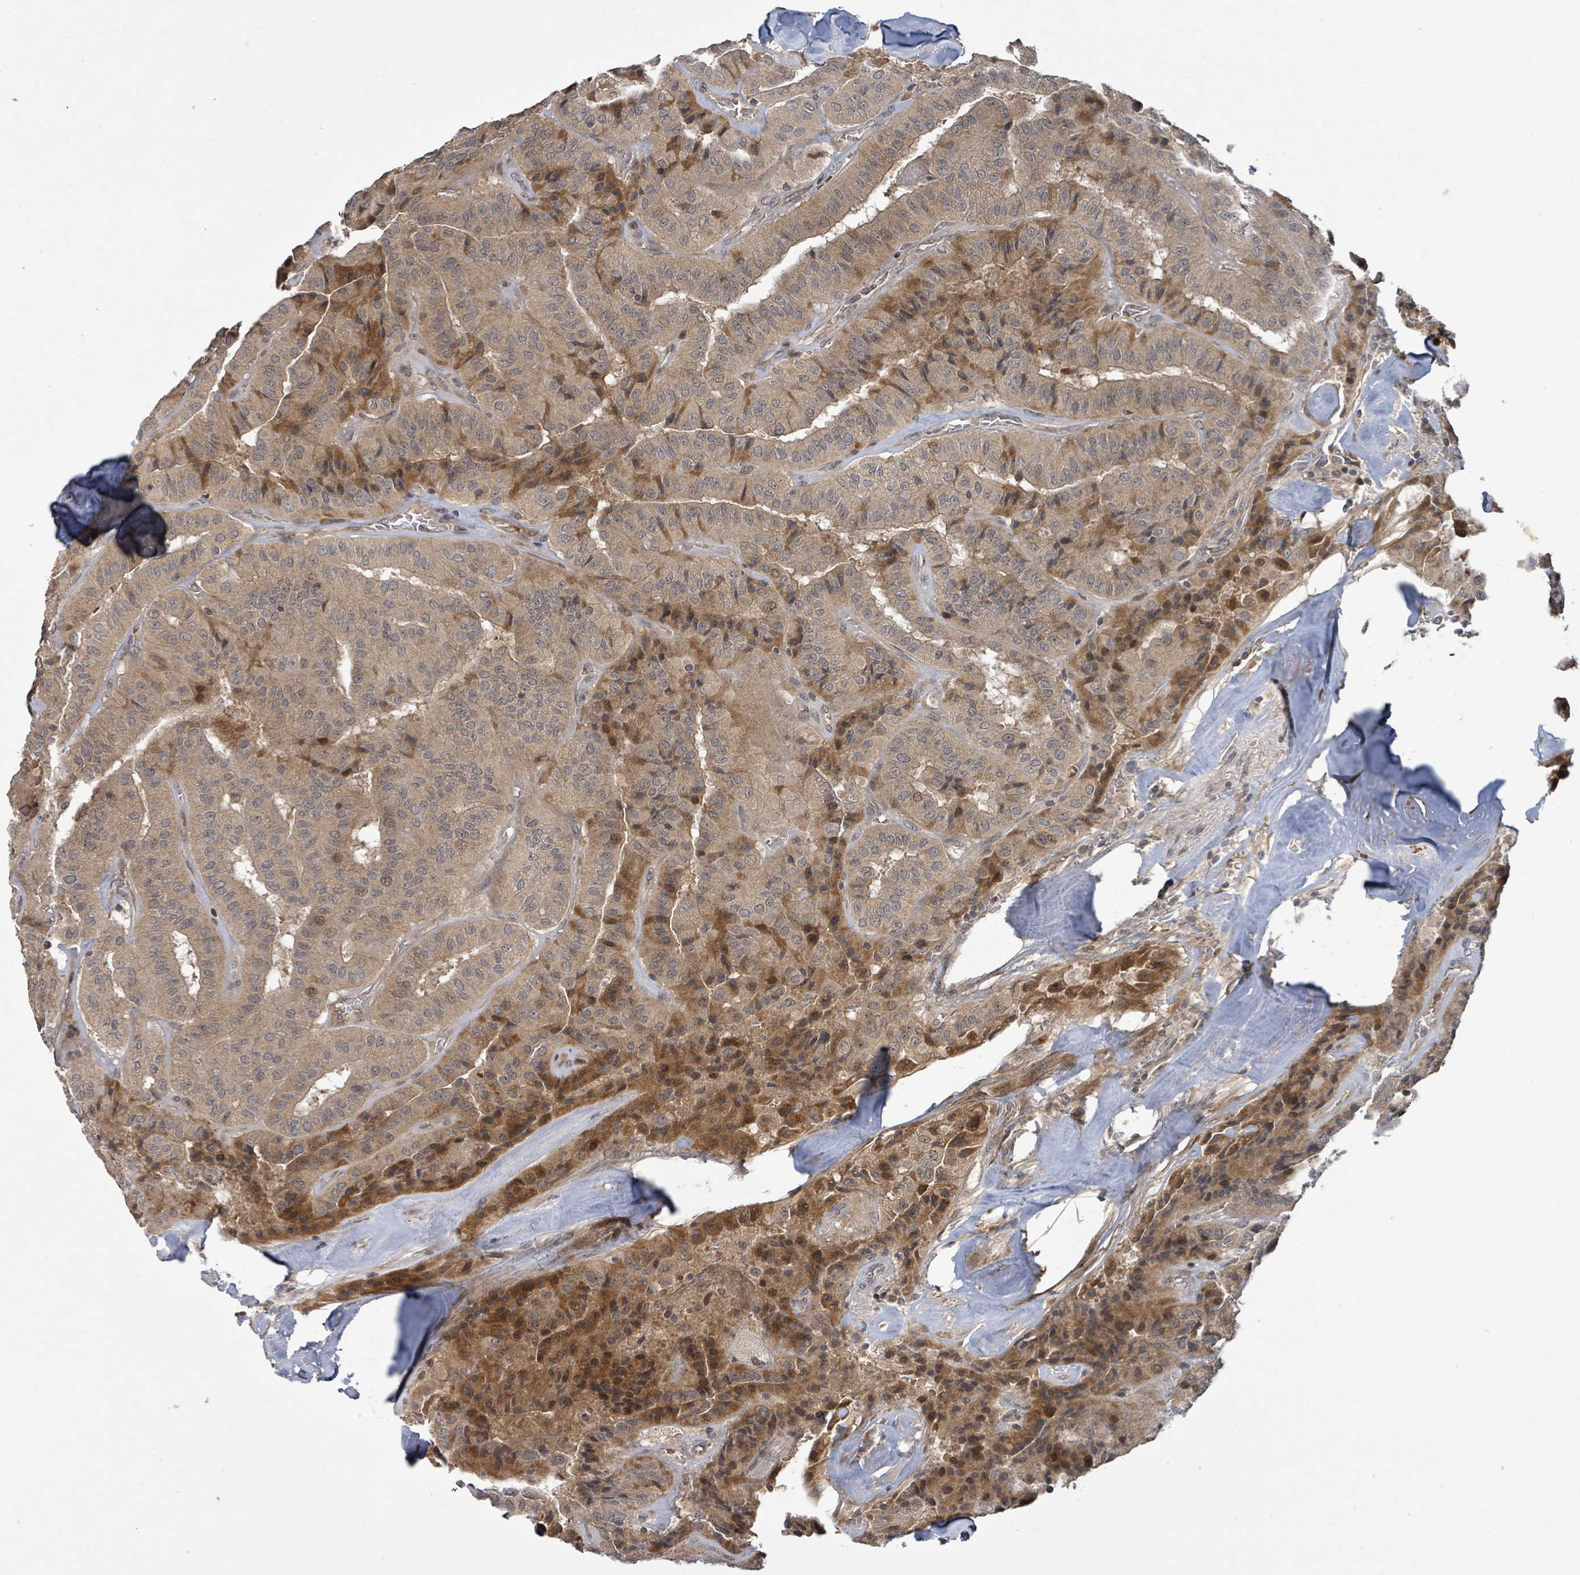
{"staining": {"intensity": "moderate", "quantity": "25%-75%", "location": "cytoplasmic/membranous,nuclear"}, "tissue": "thyroid cancer", "cell_type": "Tumor cells", "image_type": "cancer", "snomed": [{"axis": "morphology", "description": "Normal tissue, NOS"}, {"axis": "morphology", "description": "Papillary adenocarcinoma, NOS"}, {"axis": "topography", "description": "Thyroid gland"}], "caption": "High-magnification brightfield microscopy of papillary adenocarcinoma (thyroid) stained with DAB (brown) and counterstained with hematoxylin (blue). tumor cells exhibit moderate cytoplasmic/membranous and nuclear expression is identified in approximately25%-75% of cells.", "gene": "ITGA11", "patient": {"sex": "female", "age": 59}}